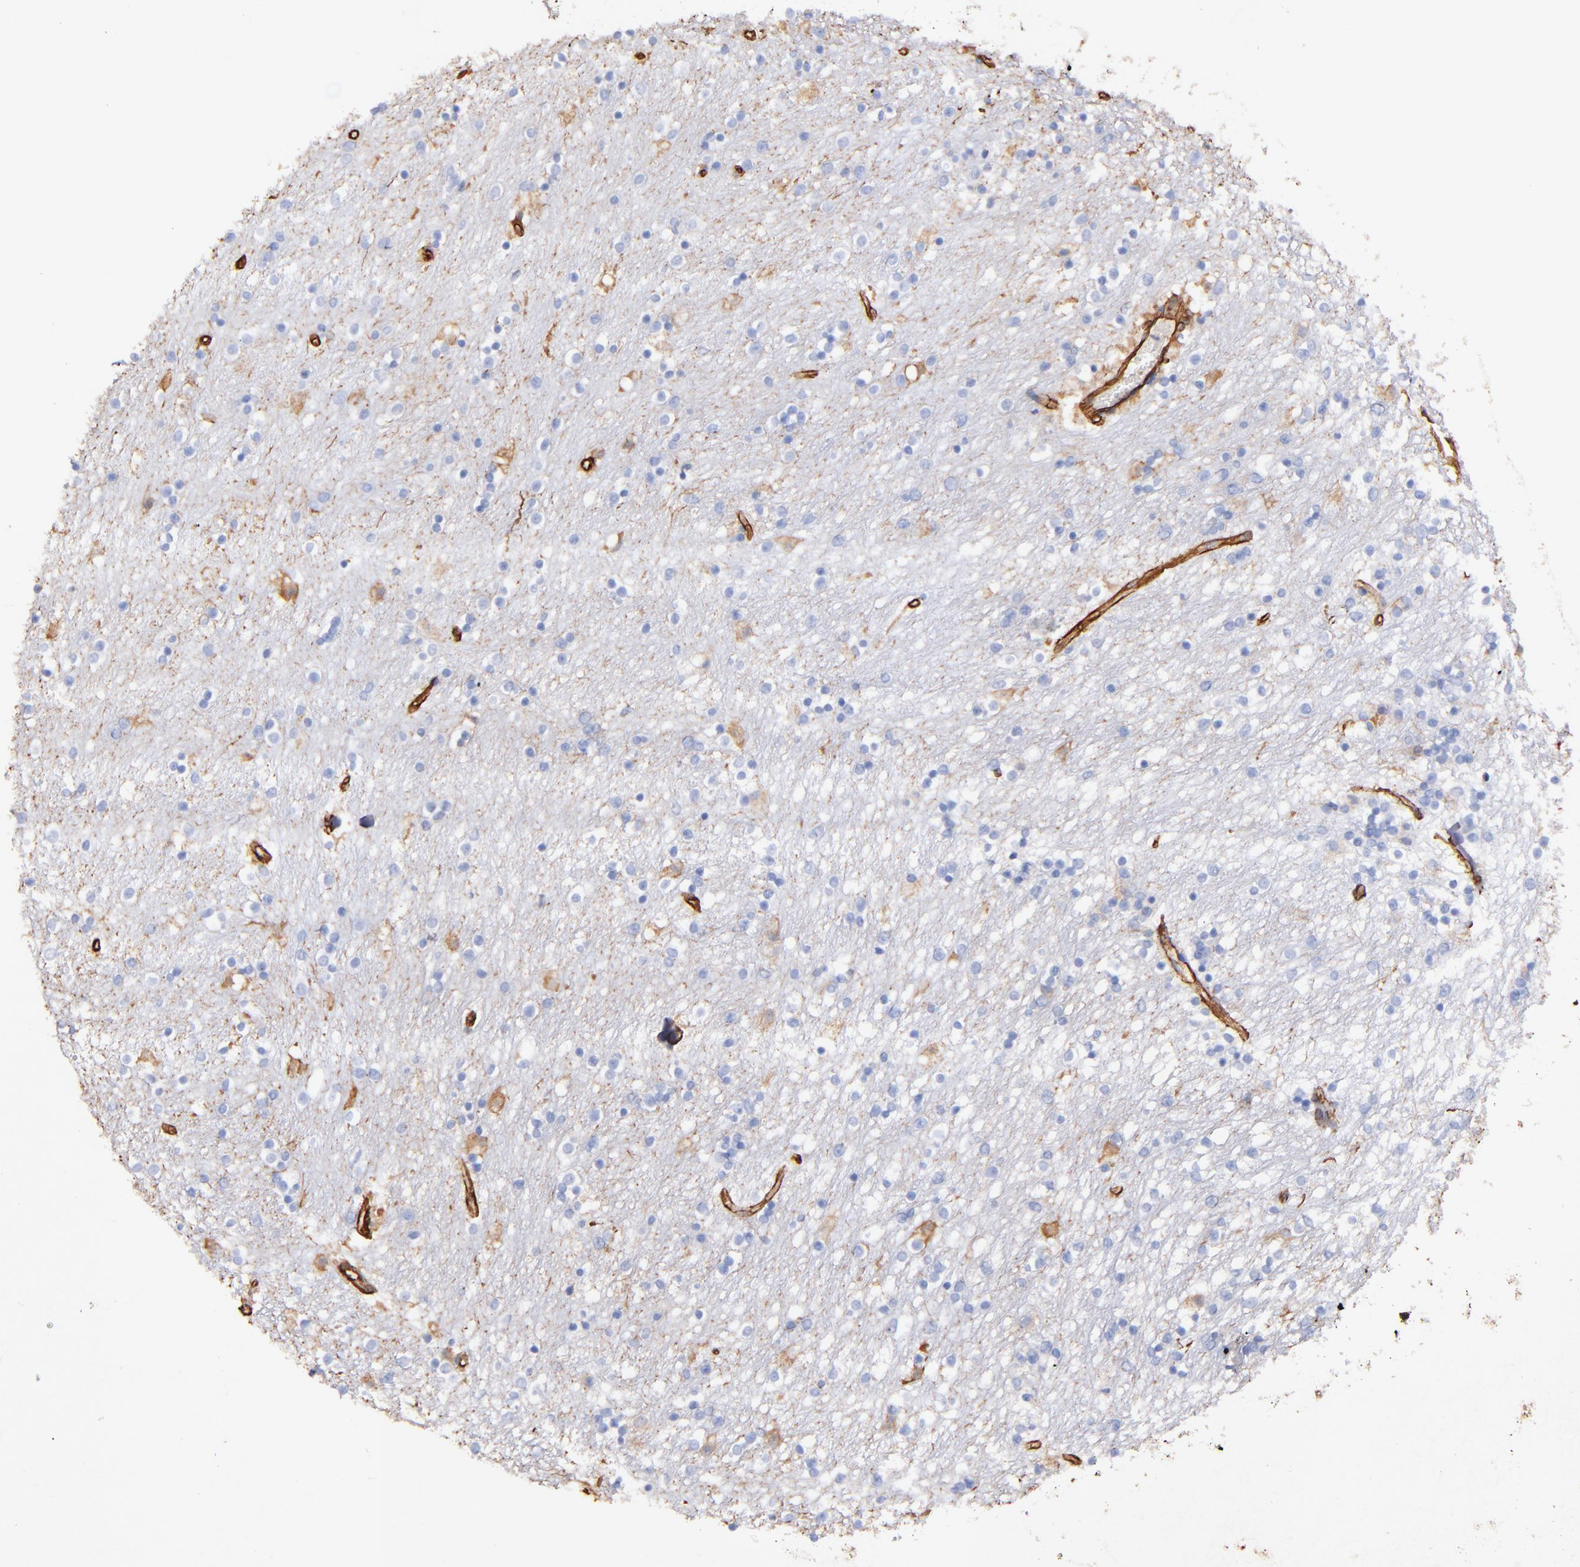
{"staining": {"intensity": "strong", "quantity": "<25%", "location": "cytoplasmic/membranous"}, "tissue": "caudate", "cell_type": "Glial cells", "image_type": "normal", "snomed": [{"axis": "morphology", "description": "Normal tissue, NOS"}, {"axis": "topography", "description": "Lateral ventricle wall"}], "caption": "Immunohistochemical staining of unremarkable human caudate shows strong cytoplasmic/membranous protein staining in about <25% of glial cells.", "gene": "VIM", "patient": {"sex": "female", "age": 54}}